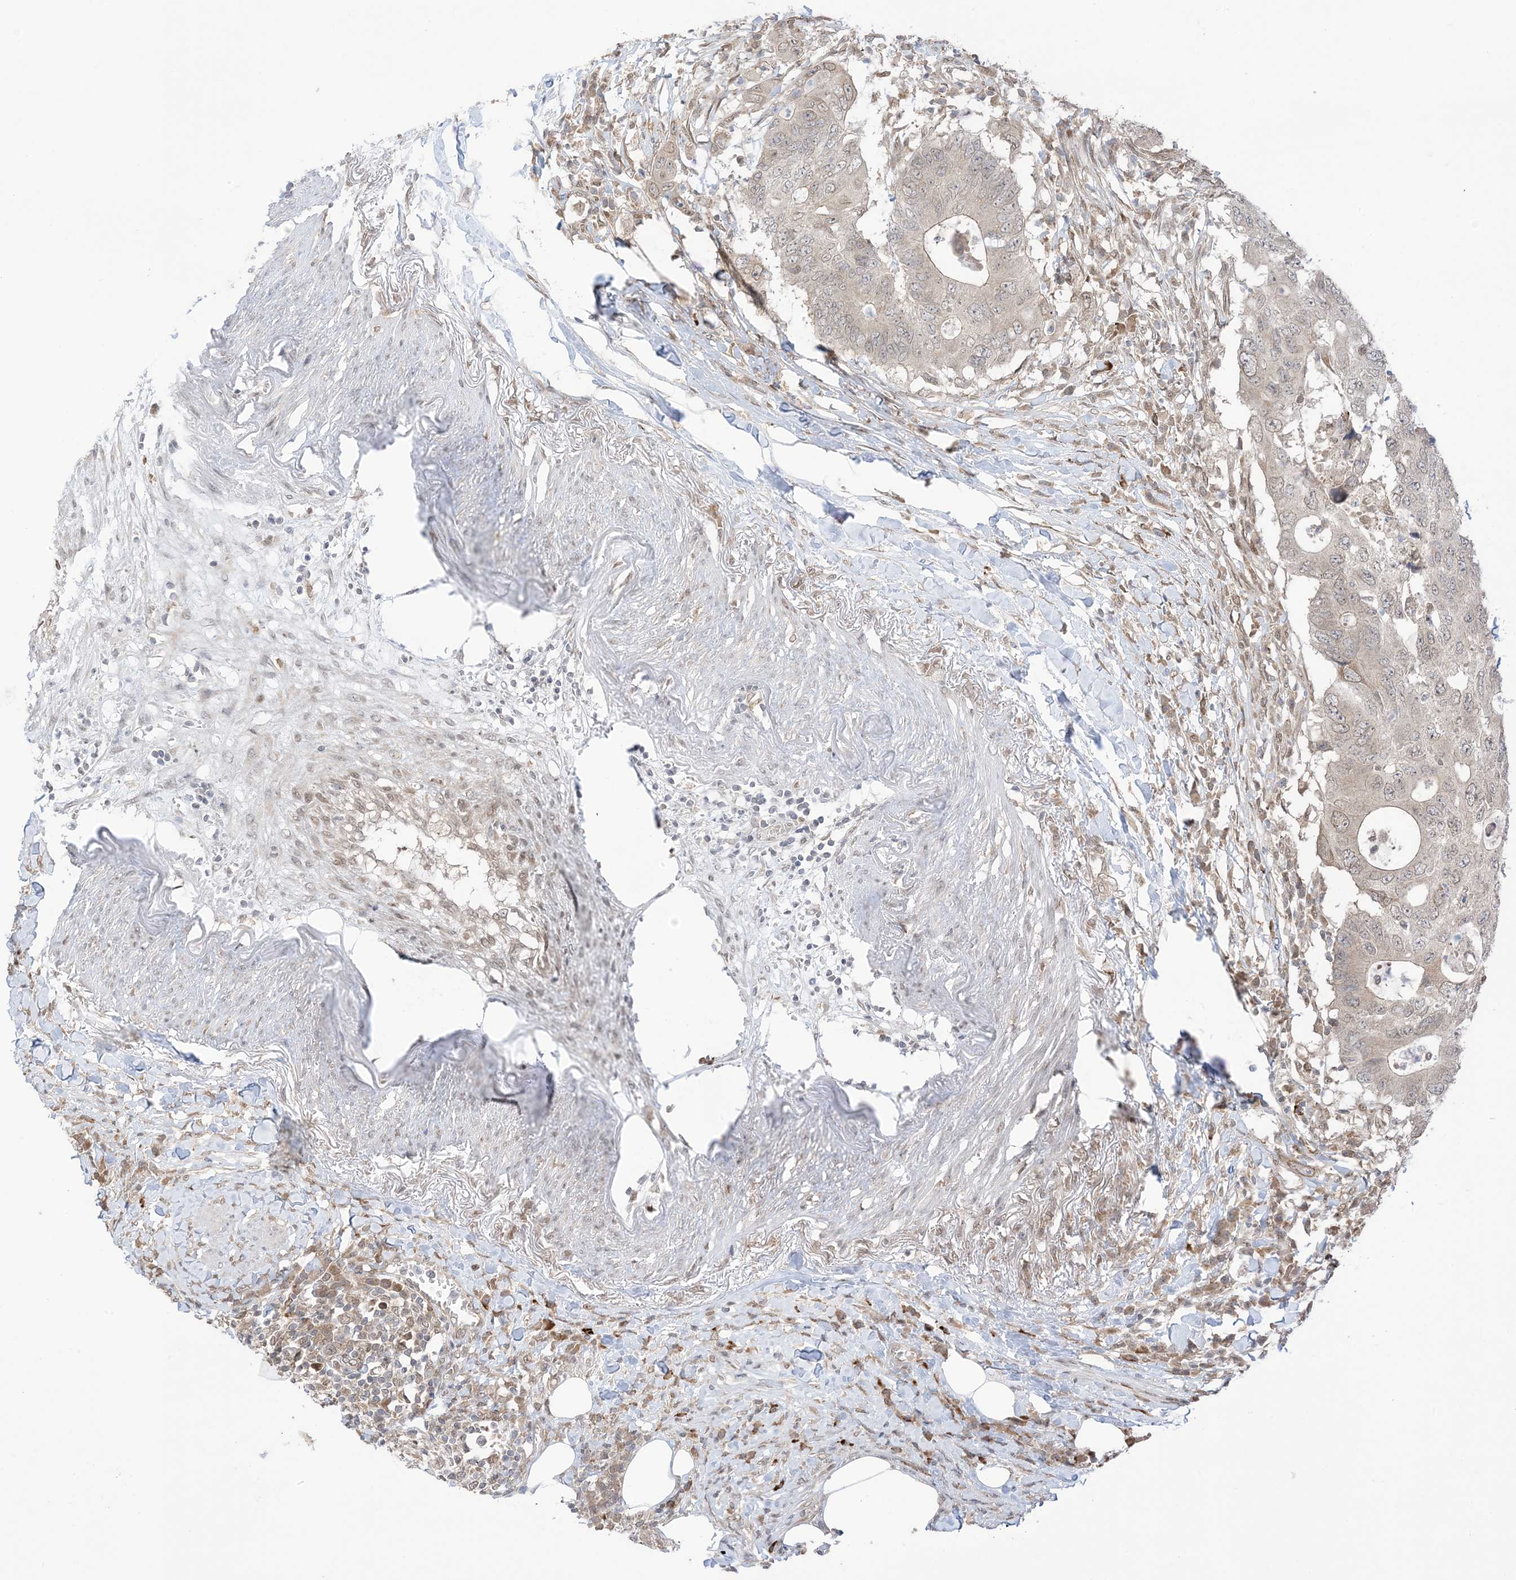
{"staining": {"intensity": "weak", "quantity": ">75%", "location": "cytoplasmic/membranous,nuclear"}, "tissue": "colorectal cancer", "cell_type": "Tumor cells", "image_type": "cancer", "snomed": [{"axis": "morphology", "description": "Adenocarcinoma, NOS"}, {"axis": "topography", "description": "Colon"}], "caption": "An image of human colorectal cancer stained for a protein demonstrates weak cytoplasmic/membranous and nuclear brown staining in tumor cells. The staining is performed using DAB (3,3'-diaminobenzidine) brown chromogen to label protein expression. The nuclei are counter-stained blue using hematoxylin.", "gene": "UBE2E2", "patient": {"sex": "male", "age": 71}}